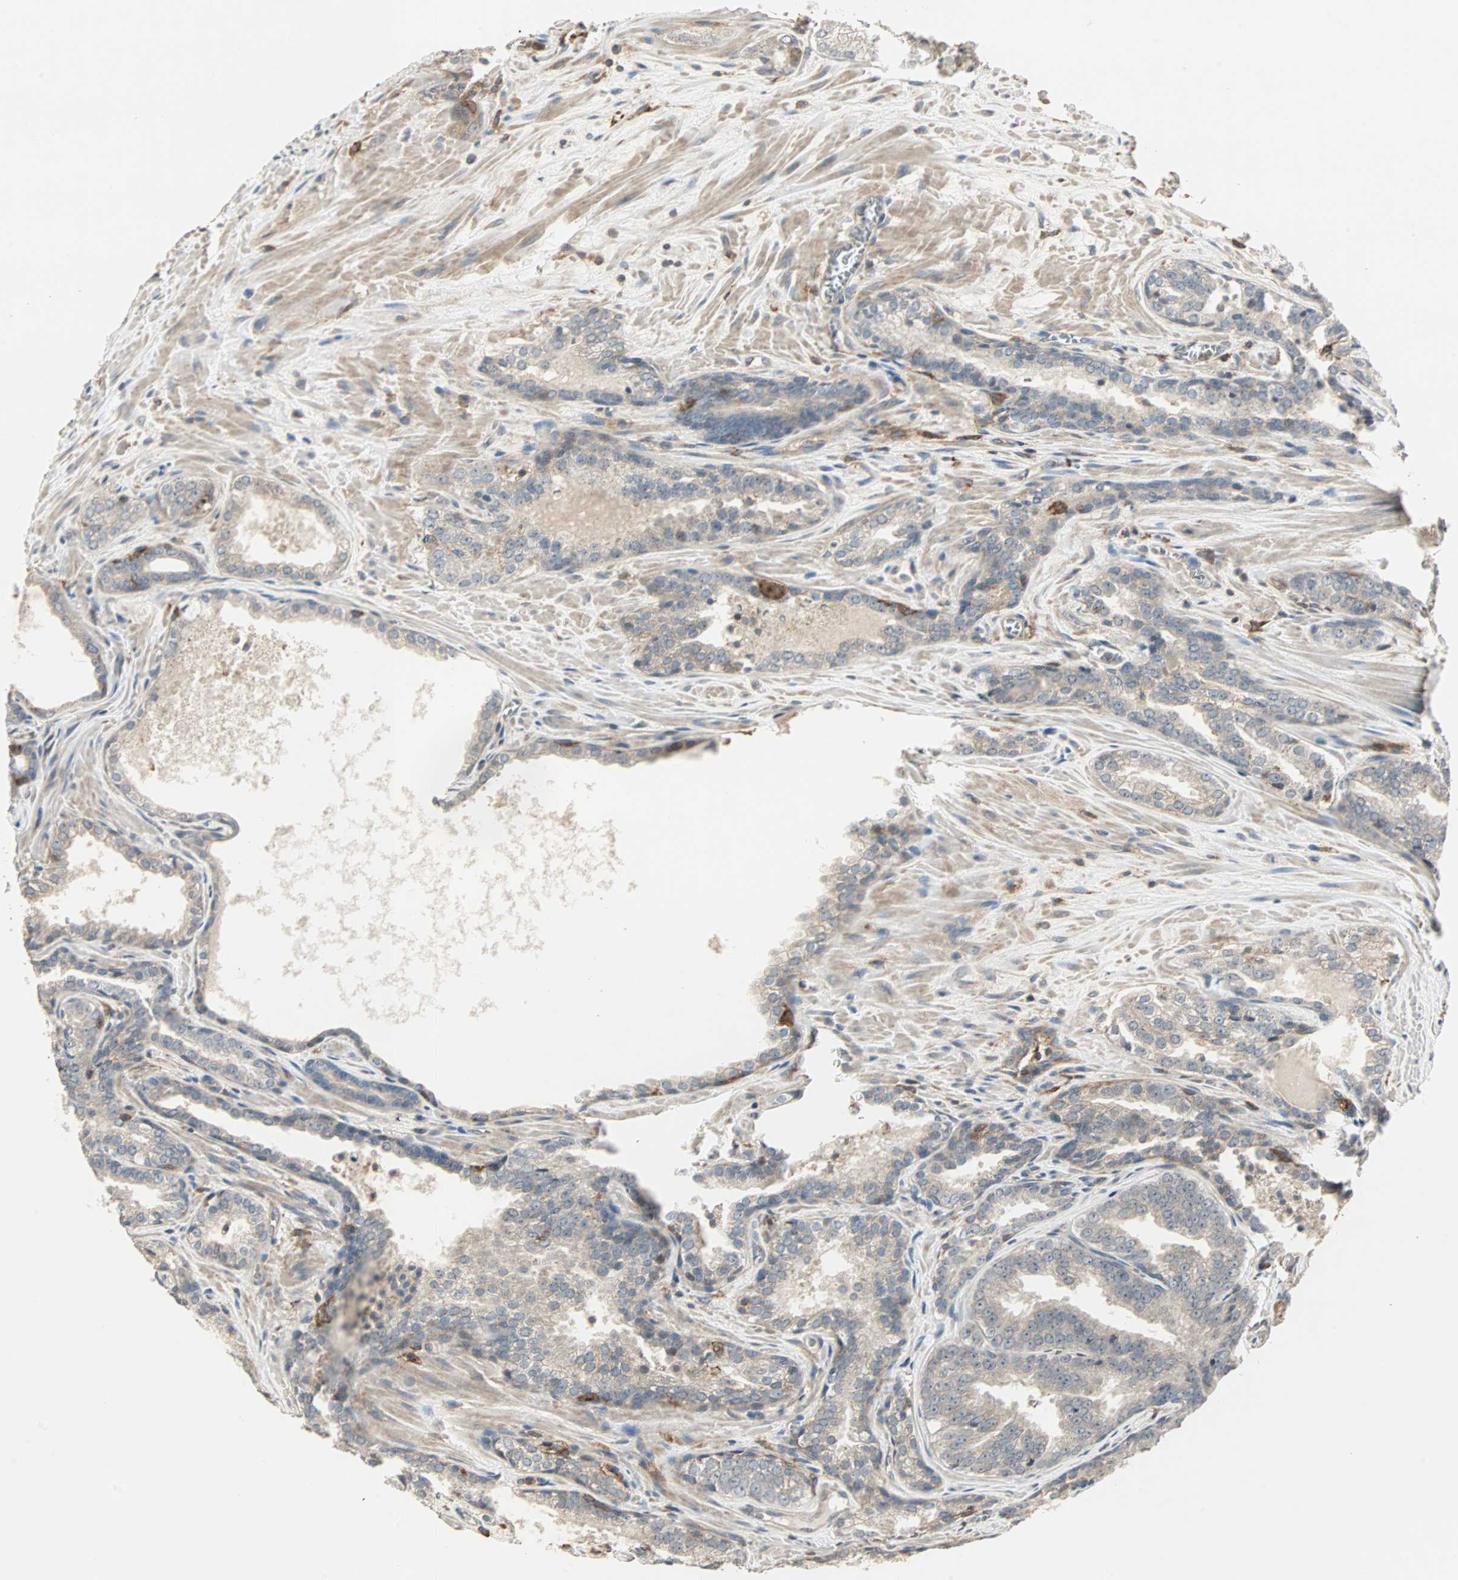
{"staining": {"intensity": "weak", "quantity": ">75%", "location": "cytoplasmic/membranous"}, "tissue": "prostate cancer", "cell_type": "Tumor cells", "image_type": "cancer", "snomed": [{"axis": "morphology", "description": "Adenocarcinoma, Low grade"}, {"axis": "topography", "description": "Prostate"}], "caption": "Immunohistochemistry (DAB (3,3'-diaminobenzidine)) staining of prostate cancer (low-grade adenocarcinoma) demonstrates weak cytoplasmic/membranous protein expression in approximately >75% of tumor cells. (DAB IHC with brightfield microscopy, high magnification).", "gene": "GNAI2", "patient": {"sex": "male", "age": 60}}